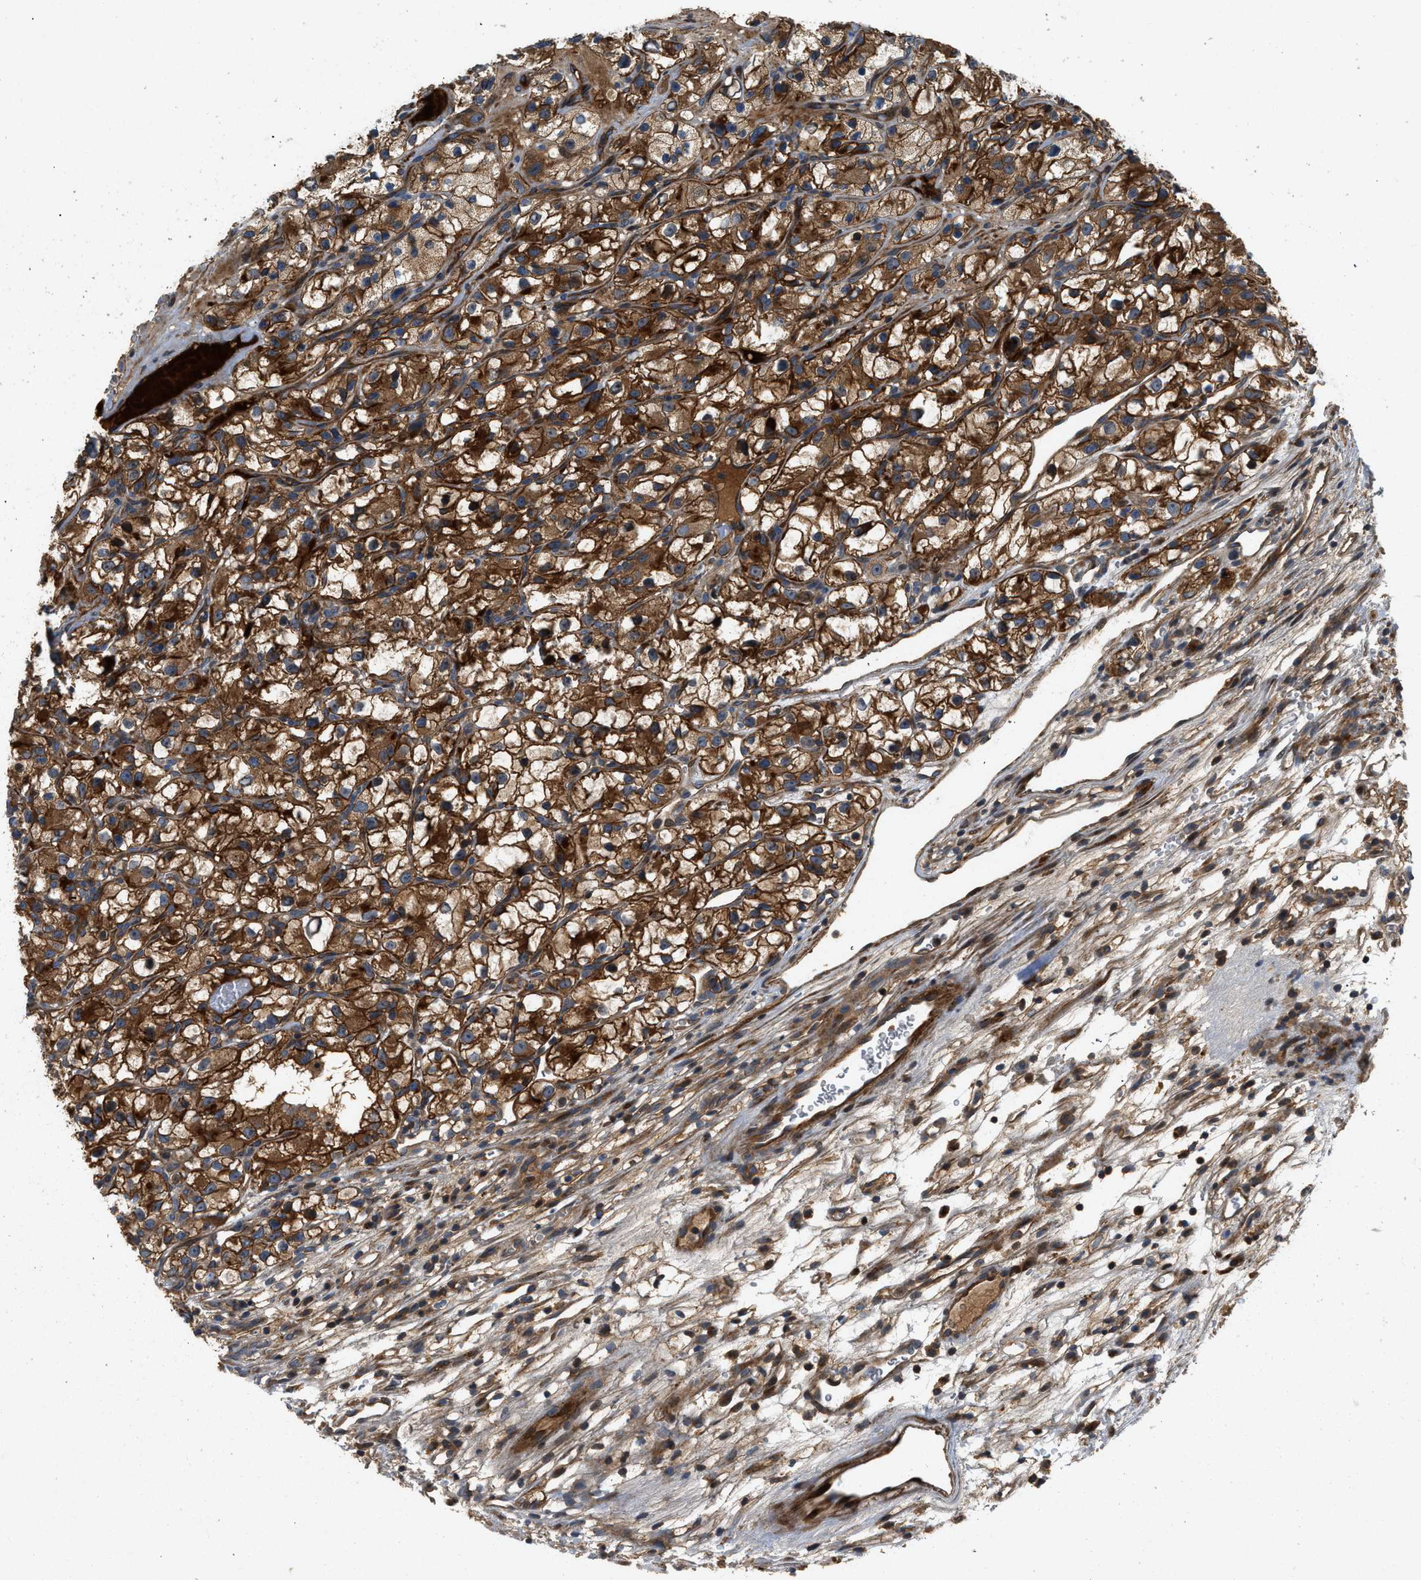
{"staining": {"intensity": "strong", "quantity": ">75%", "location": "cytoplasmic/membranous"}, "tissue": "renal cancer", "cell_type": "Tumor cells", "image_type": "cancer", "snomed": [{"axis": "morphology", "description": "Adenocarcinoma, NOS"}, {"axis": "topography", "description": "Kidney"}], "caption": "Adenocarcinoma (renal) tissue shows strong cytoplasmic/membranous staining in approximately >75% of tumor cells", "gene": "CNNM3", "patient": {"sex": "female", "age": 57}}